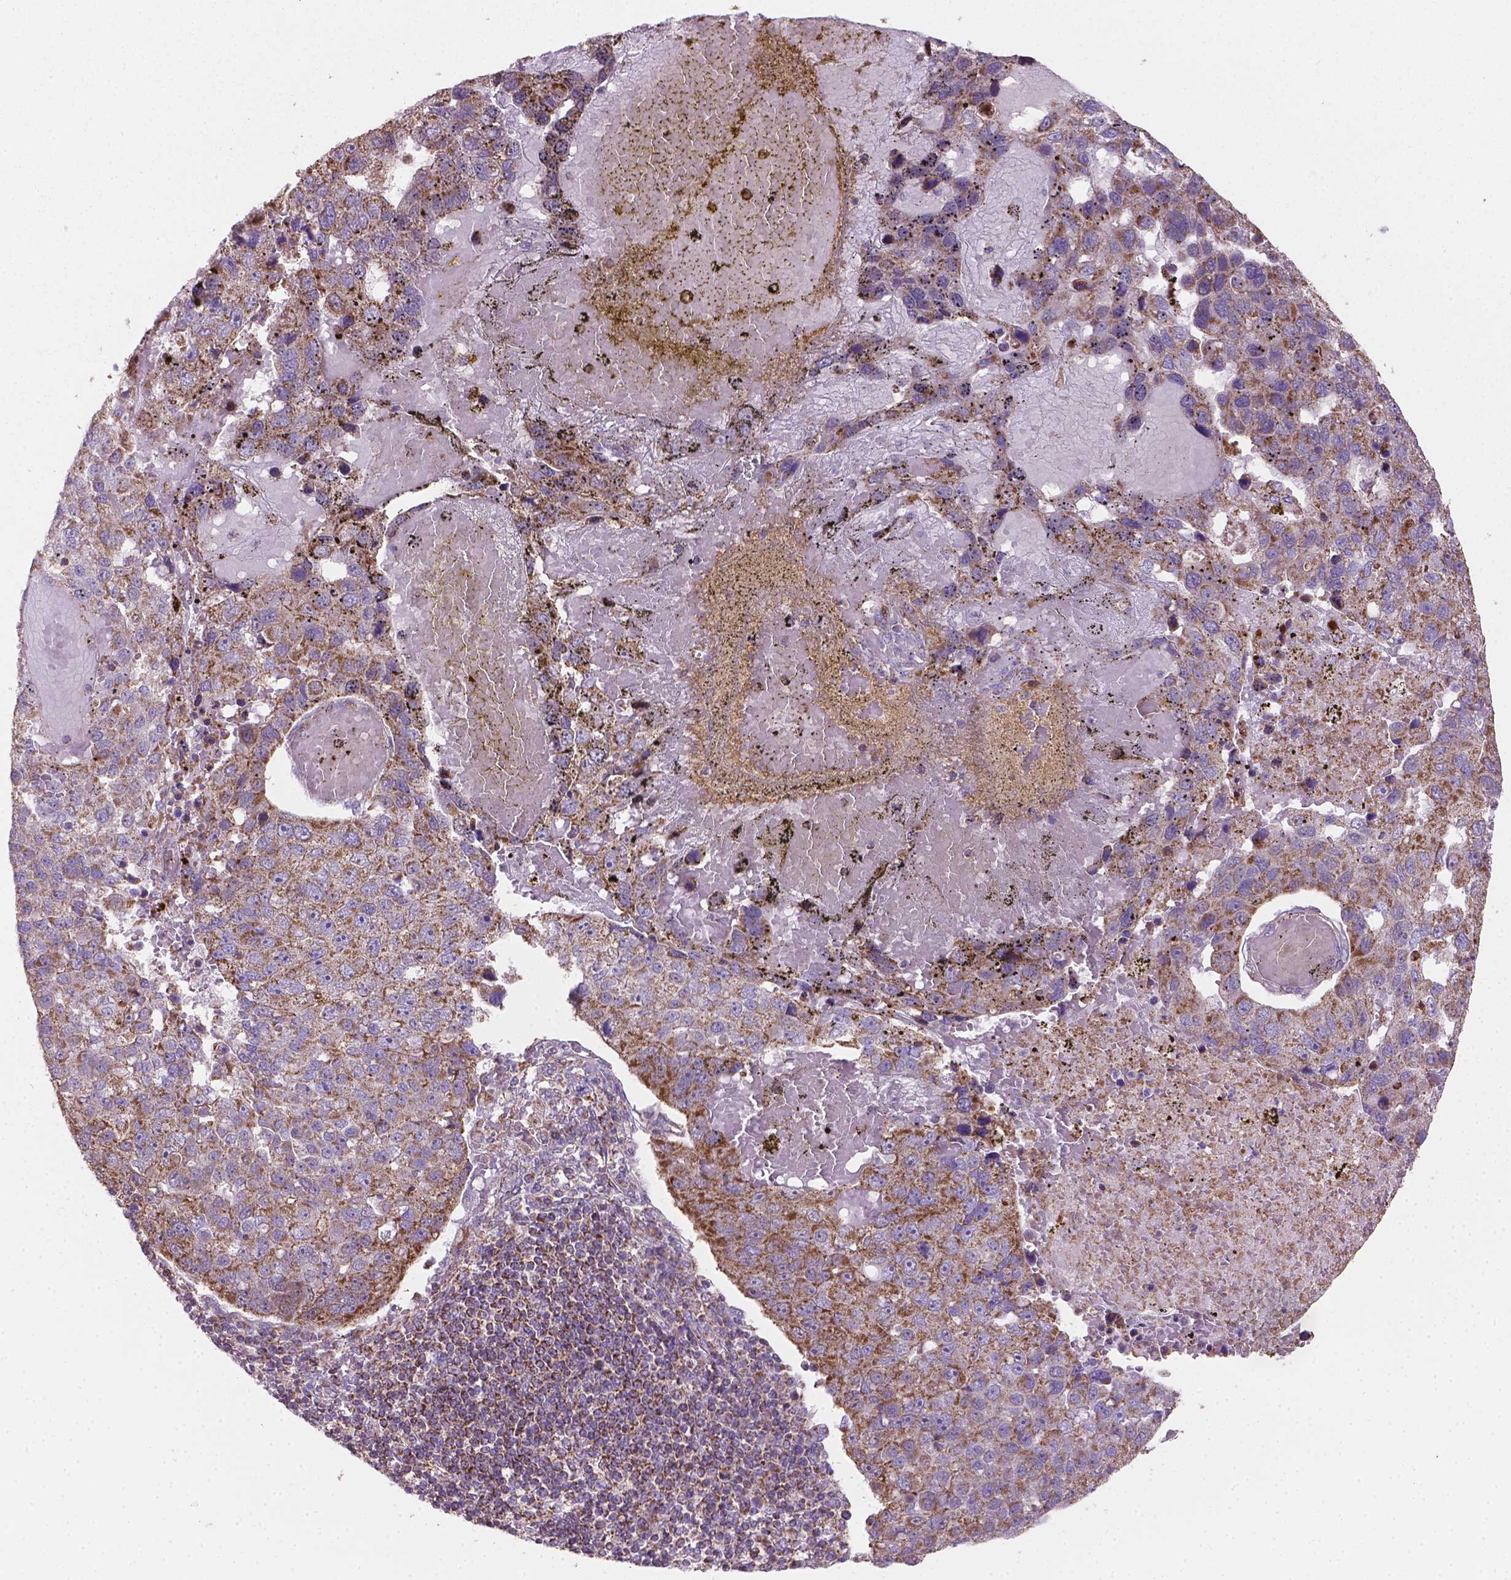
{"staining": {"intensity": "moderate", "quantity": "25%-75%", "location": "cytoplasmic/membranous"}, "tissue": "pancreatic cancer", "cell_type": "Tumor cells", "image_type": "cancer", "snomed": [{"axis": "morphology", "description": "Adenocarcinoma, NOS"}, {"axis": "topography", "description": "Pancreas"}], "caption": "DAB immunohistochemical staining of pancreatic adenocarcinoma exhibits moderate cytoplasmic/membranous protein expression in approximately 25%-75% of tumor cells.", "gene": "TCAF1", "patient": {"sex": "female", "age": 61}}